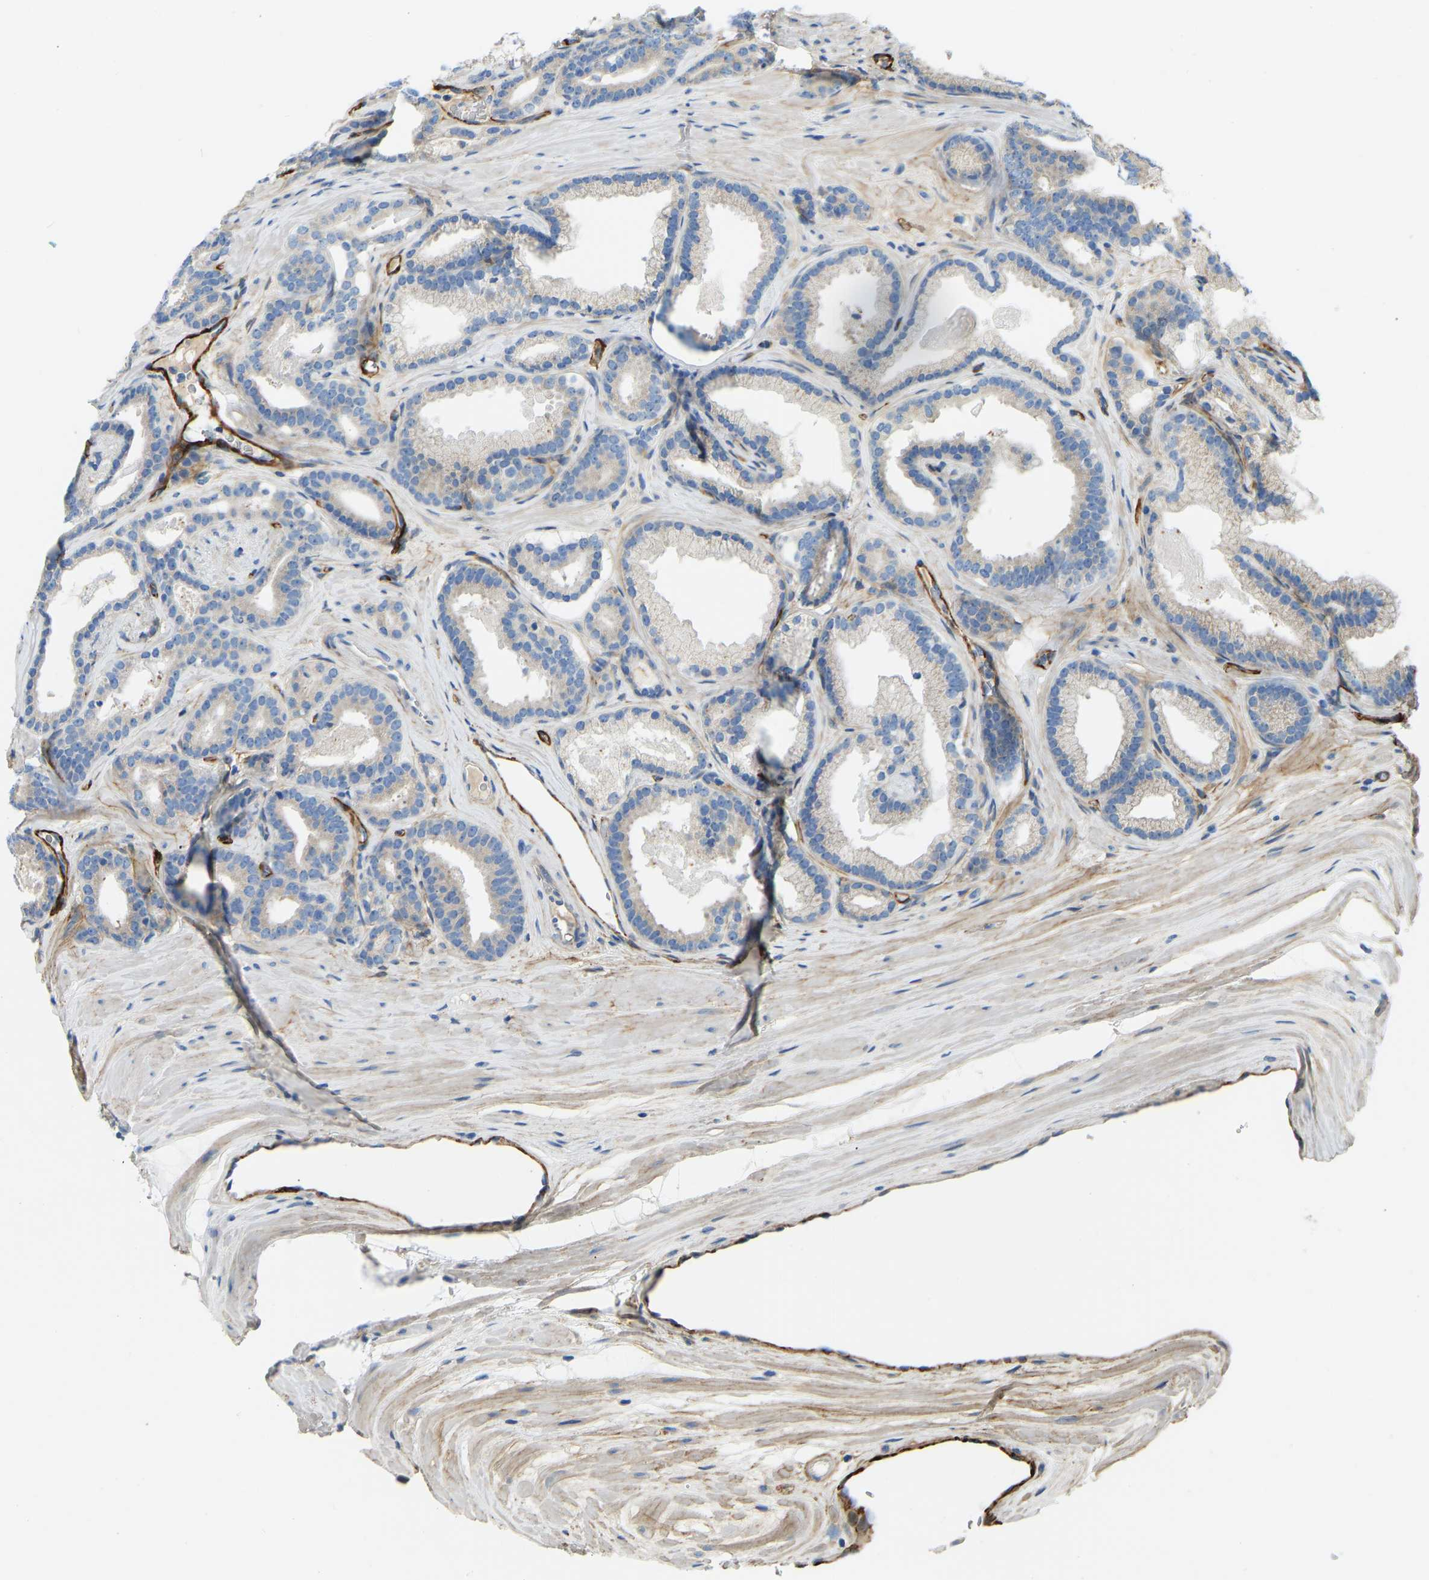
{"staining": {"intensity": "weak", "quantity": "<25%", "location": "cytoplasmic/membranous"}, "tissue": "prostate cancer", "cell_type": "Tumor cells", "image_type": "cancer", "snomed": [{"axis": "morphology", "description": "Adenocarcinoma, High grade"}, {"axis": "topography", "description": "Prostate"}], "caption": "Micrograph shows no significant protein staining in tumor cells of prostate cancer.", "gene": "COL15A1", "patient": {"sex": "male", "age": 60}}